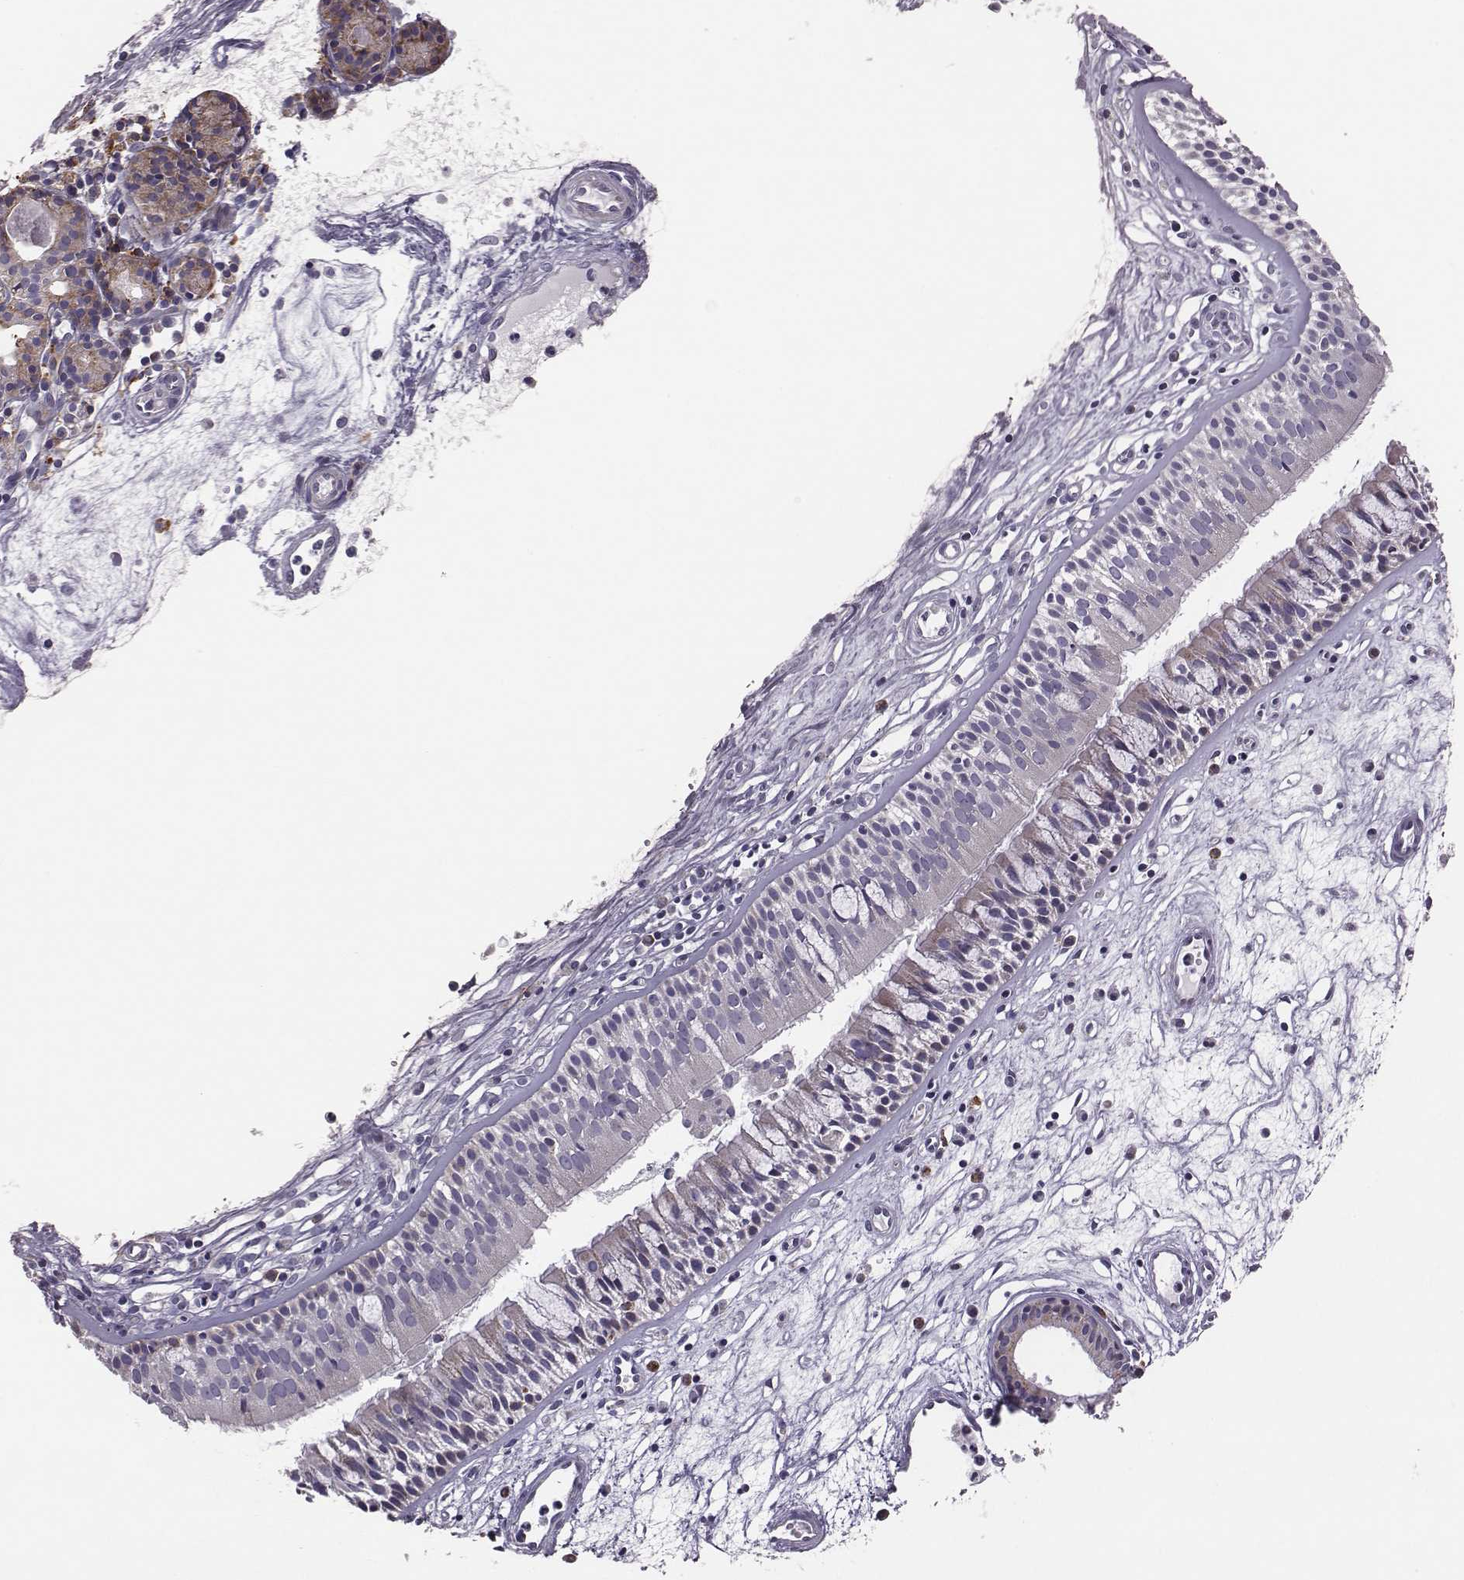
{"staining": {"intensity": "moderate", "quantity": "<25%", "location": "cytoplasmic/membranous"}, "tissue": "nasopharynx", "cell_type": "Respiratory epithelial cells", "image_type": "normal", "snomed": [{"axis": "morphology", "description": "Normal tissue, NOS"}, {"axis": "topography", "description": "Nasopharynx"}], "caption": "Protein expression analysis of normal human nasopharynx reveals moderate cytoplasmic/membranous staining in about <25% of respiratory epithelial cells. (DAB IHC, brown staining for protein, blue staining for nuclei).", "gene": "SELENOI", "patient": {"sex": "female", "age": 68}}